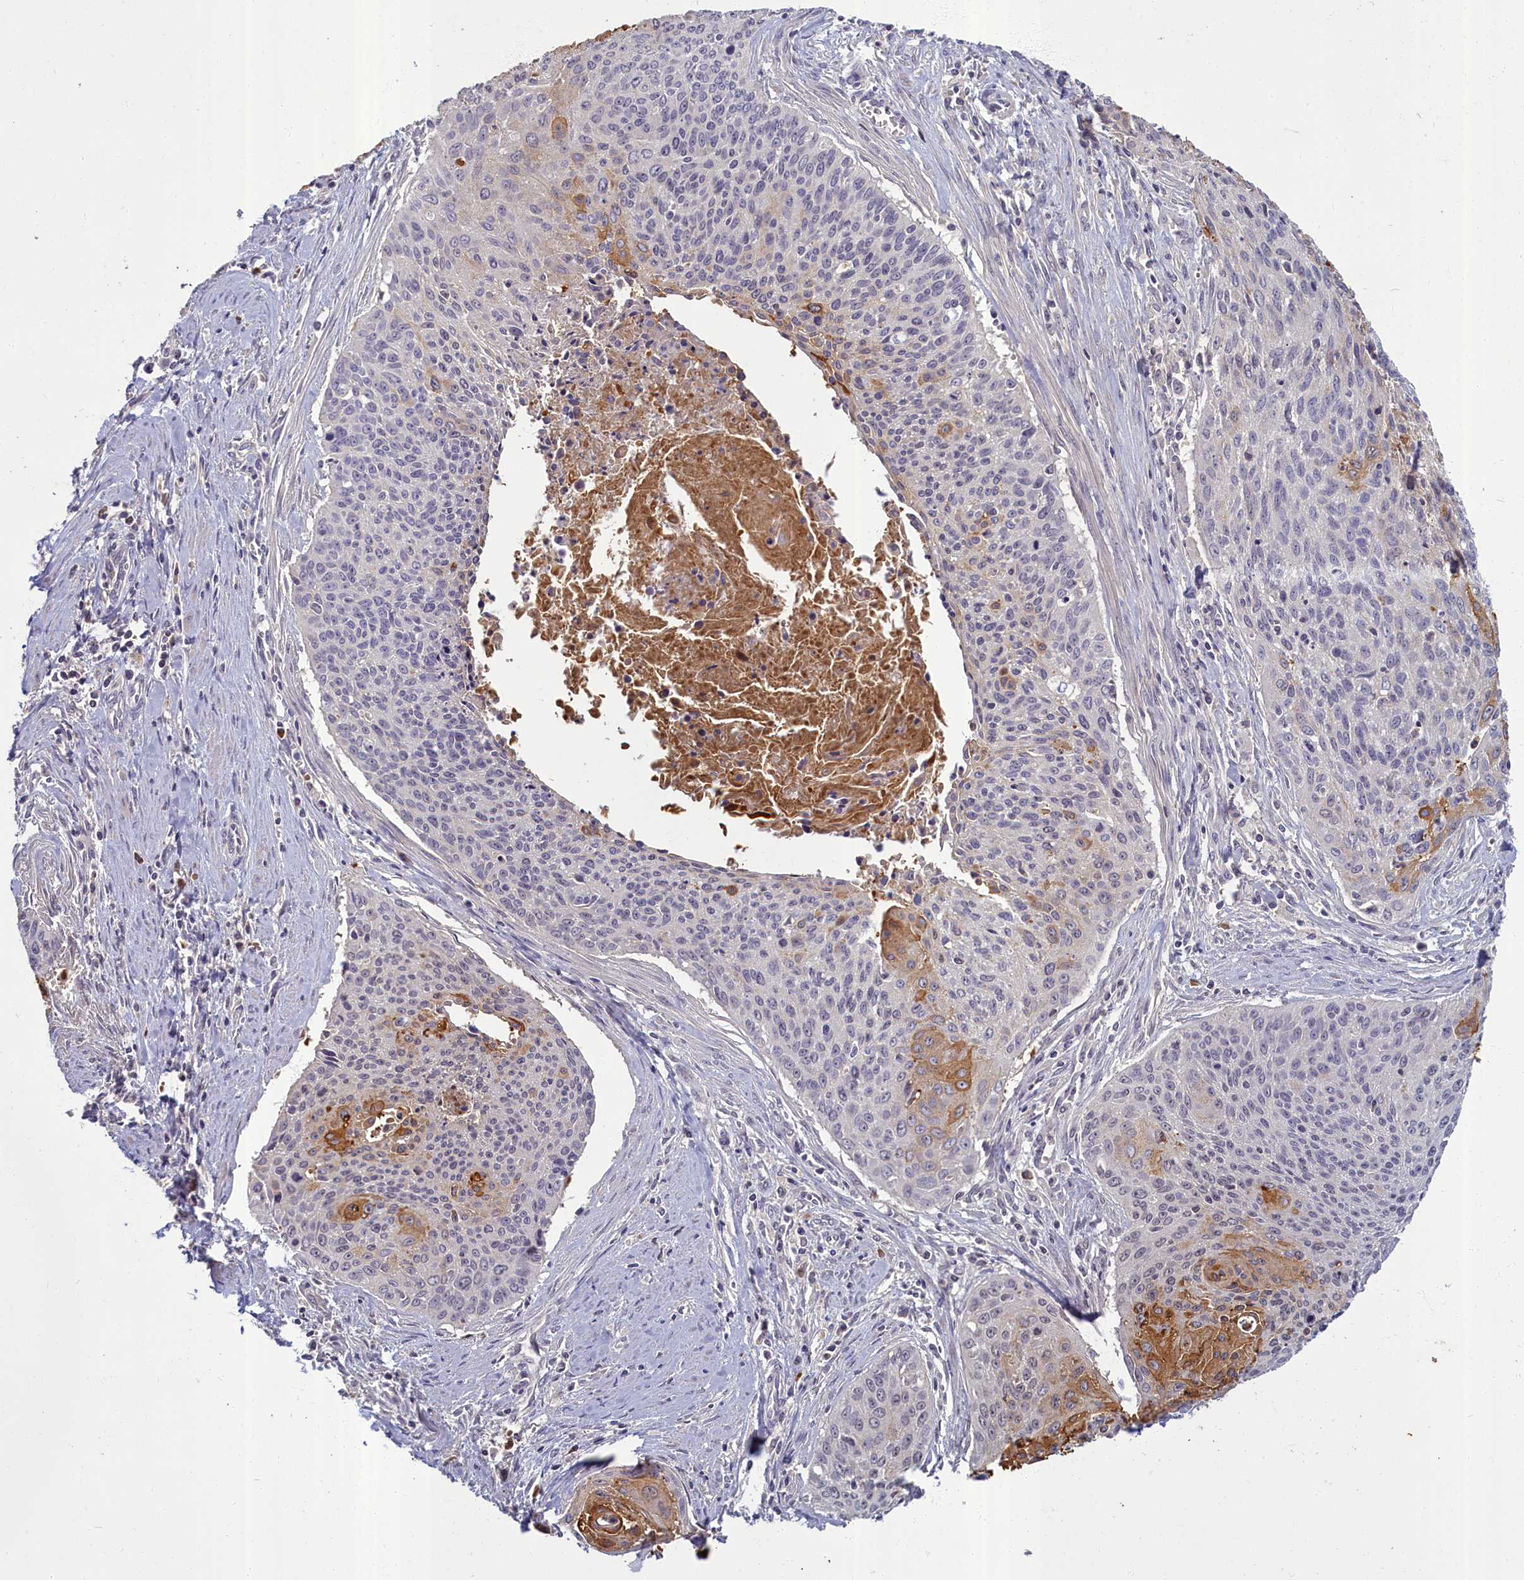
{"staining": {"intensity": "moderate", "quantity": "<25%", "location": "cytoplasmic/membranous"}, "tissue": "cervical cancer", "cell_type": "Tumor cells", "image_type": "cancer", "snomed": [{"axis": "morphology", "description": "Squamous cell carcinoma, NOS"}, {"axis": "topography", "description": "Cervix"}], "caption": "IHC (DAB) staining of human cervical cancer (squamous cell carcinoma) displays moderate cytoplasmic/membranous protein positivity in approximately <25% of tumor cells. The staining was performed using DAB (3,3'-diaminobenzidine) to visualize the protein expression in brown, while the nuclei were stained in blue with hematoxylin (Magnification: 20x).", "gene": "SV2C", "patient": {"sex": "female", "age": 55}}